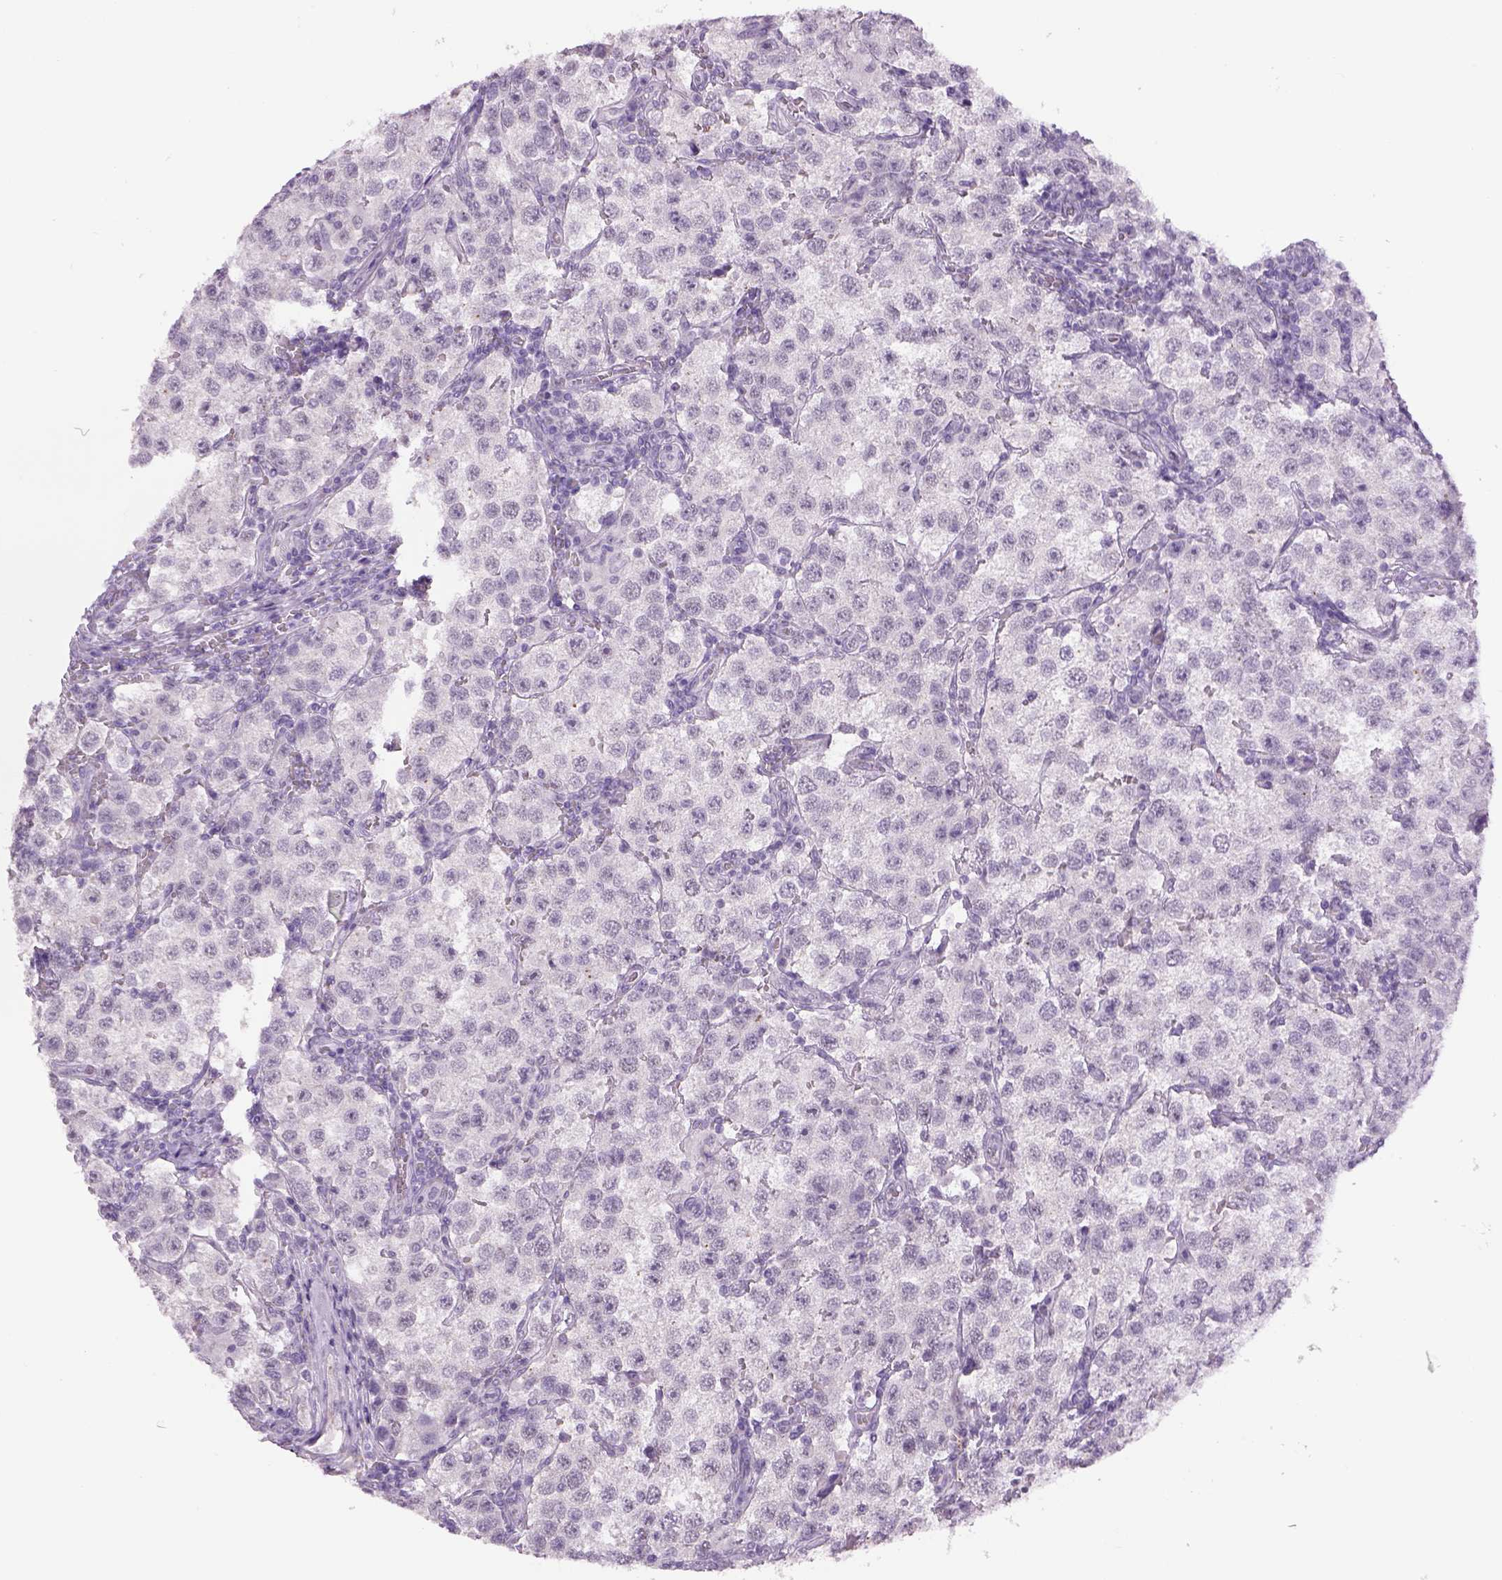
{"staining": {"intensity": "negative", "quantity": "none", "location": "none"}, "tissue": "testis cancer", "cell_type": "Tumor cells", "image_type": "cancer", "snomed": [{"axis": "morphology", "description": "Seminoma, NOS"}, {"axis": "topography", "description": "Testis"}], "caption": "Immunohistochemical staining of human seminoma (testis) displays no significant expression in tumor cells.", "gene": "DBH", "patient": {"sex": "male", "age": 37}}